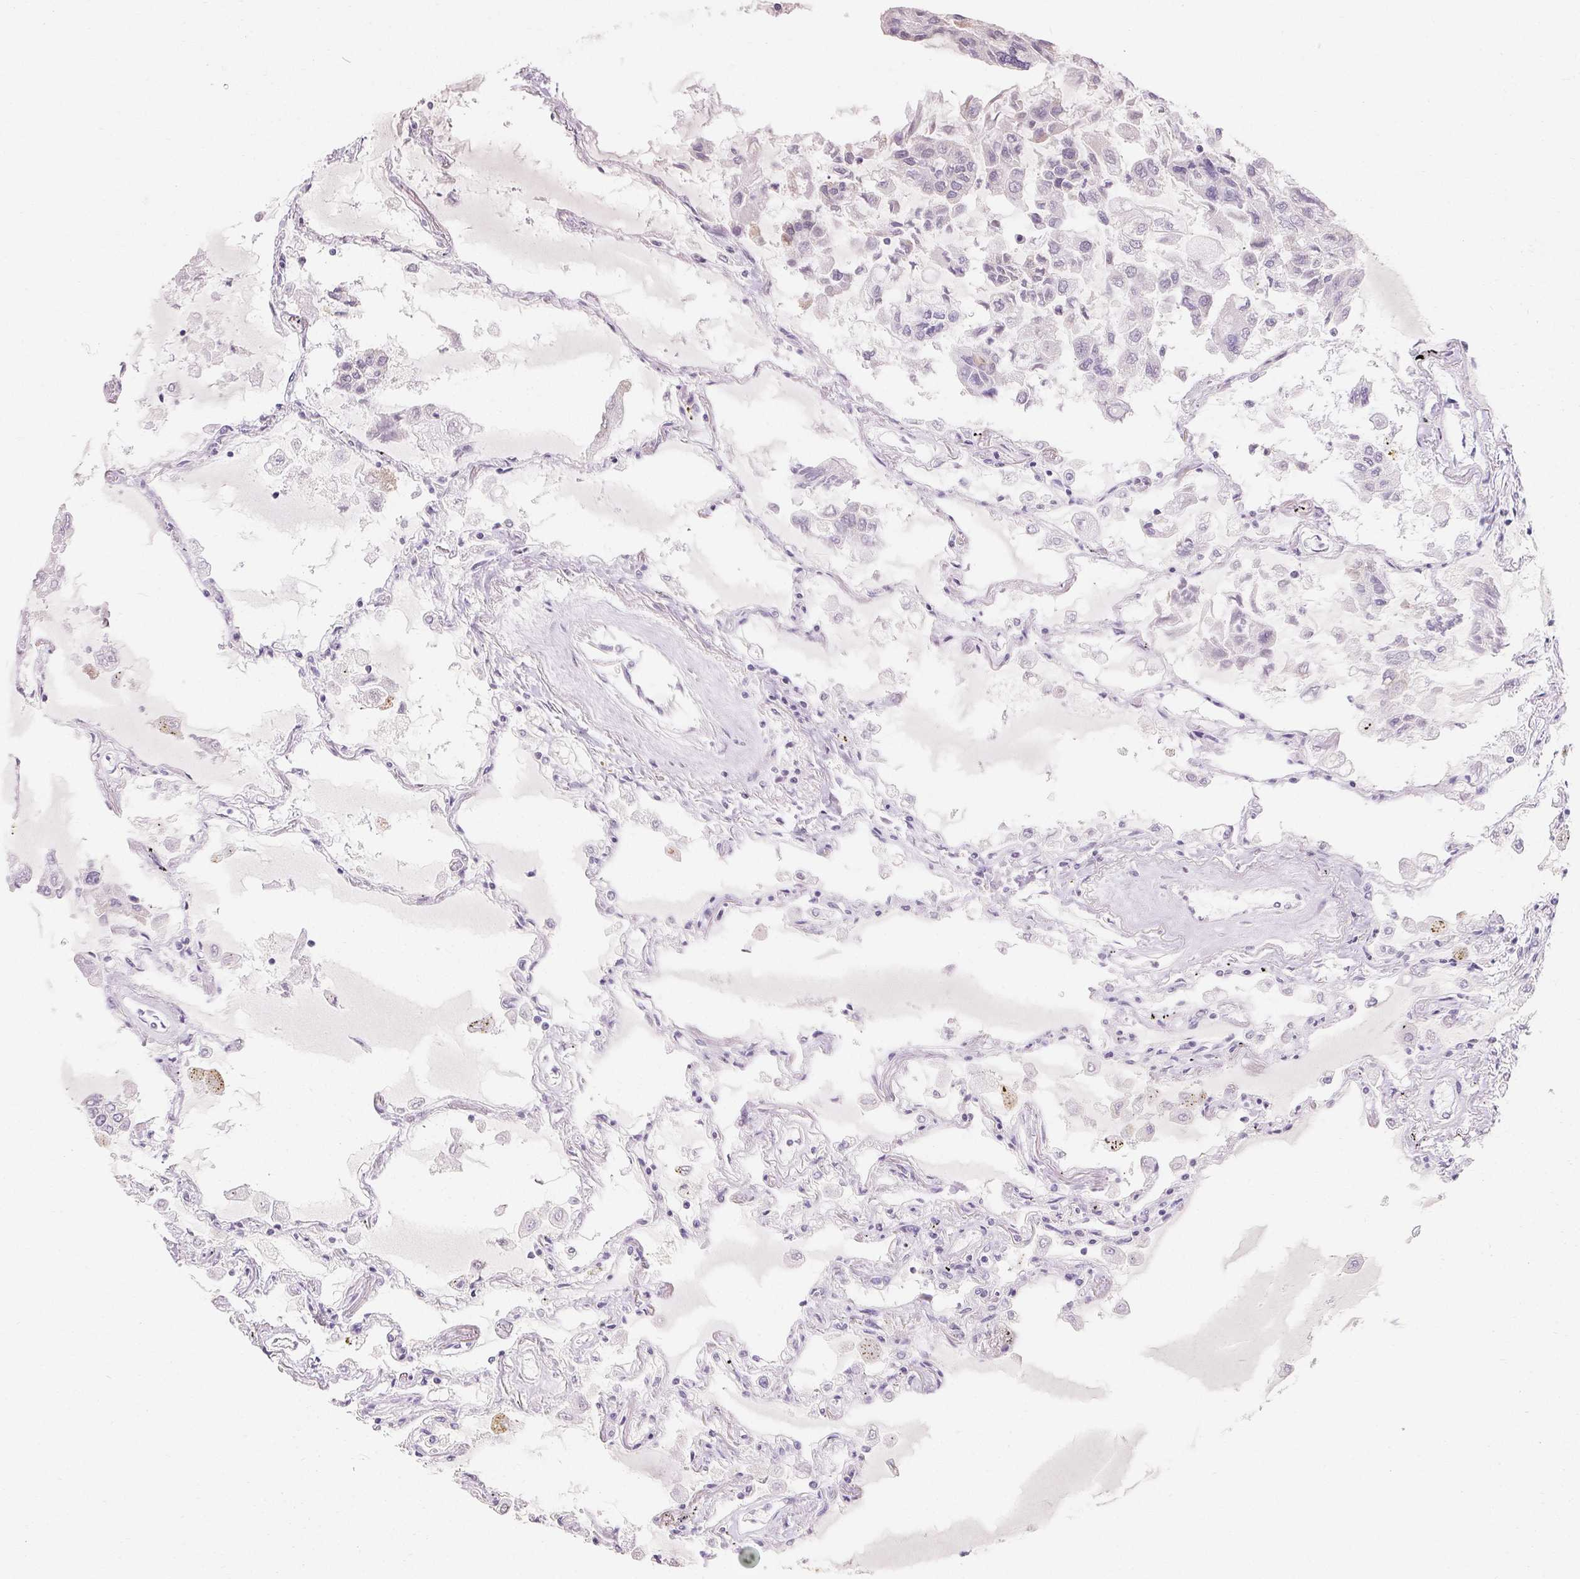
{"staining": {"intensity": "negative", "quantity": "none", "location": "none"}, "tissue": "lung", "cell_type": "Alveolar cells", "image_type": "normal", "snomed": [{"axis": "morphology", "description": "Normal tissue, NOS"}, {"axis": "morphology", "description": "Adenocarcinoma, NOS"}, {"axis": "topography", "description": "Cartilage tissue"}, {"axis": "topography", "description": "Lung"}], "caption": "This photomicrograph is of unremarkable lung stained with immunohistochemistry to label a protein in brown with the nuclei are counter-stained blue. There is no positivity in alveolar cells.", "gene": "MAP7D2", "patient": {"sex": "female", "age": 67}}